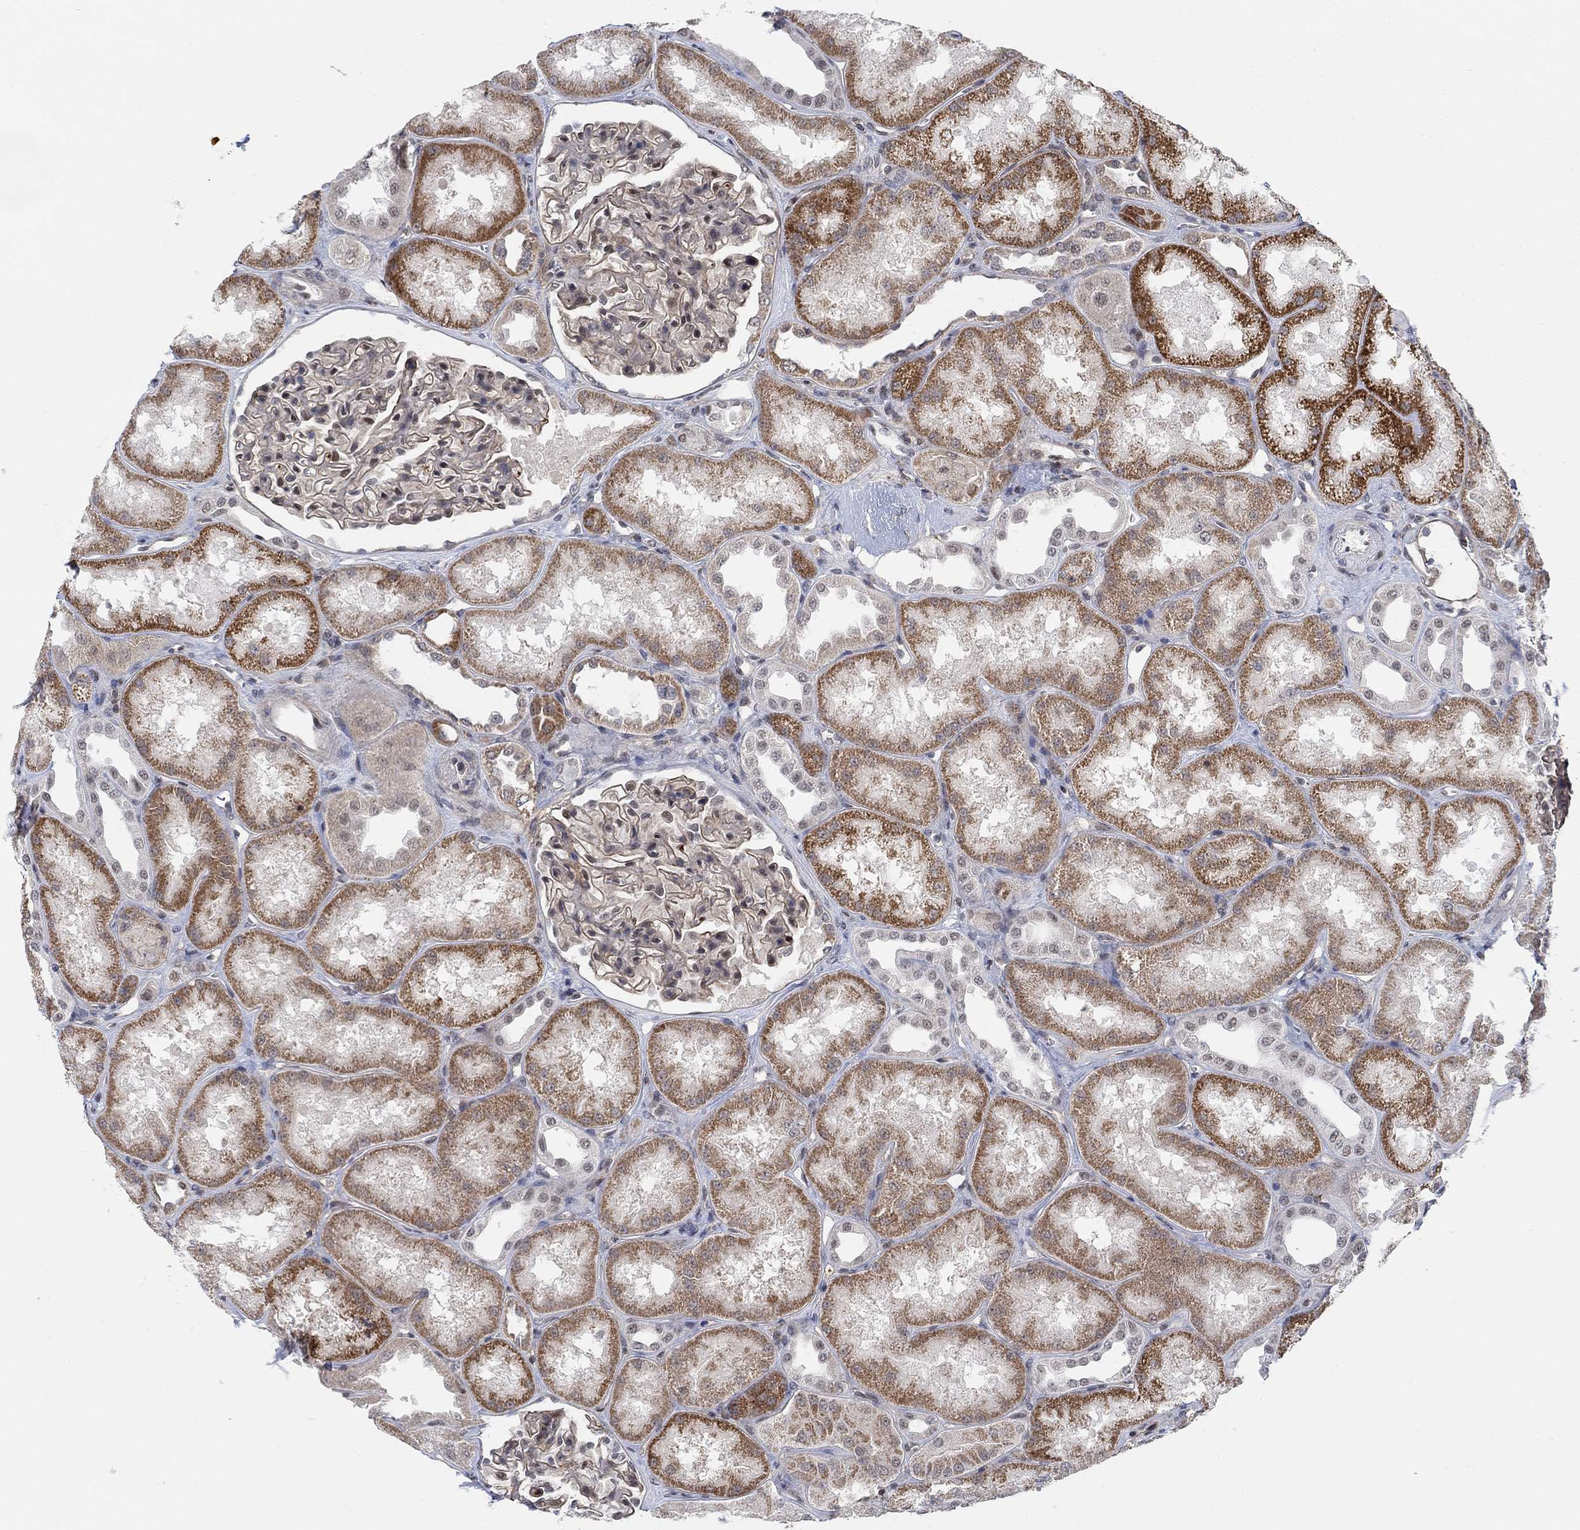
{"staining": {"intensity": "moderate", "quantity": "25%-75%", "location": "cytoplasmic/membranous"}, "tissue": "kidney", "cell_type": "Cells in glomeruli", "image_type": "normal", "snomed": [{"axis": "morphology", "description": "Normal tissue, NOS"}, {"axis": "topography", "description": "Kidney"}], "caption": "Moderate cytoplasmic/membranous protein staining is seen in about 25%-75% of cells in glomeruli in kidney.", "gene": "PWWP2B", "patient": {"sex": "male", "age": 61}}